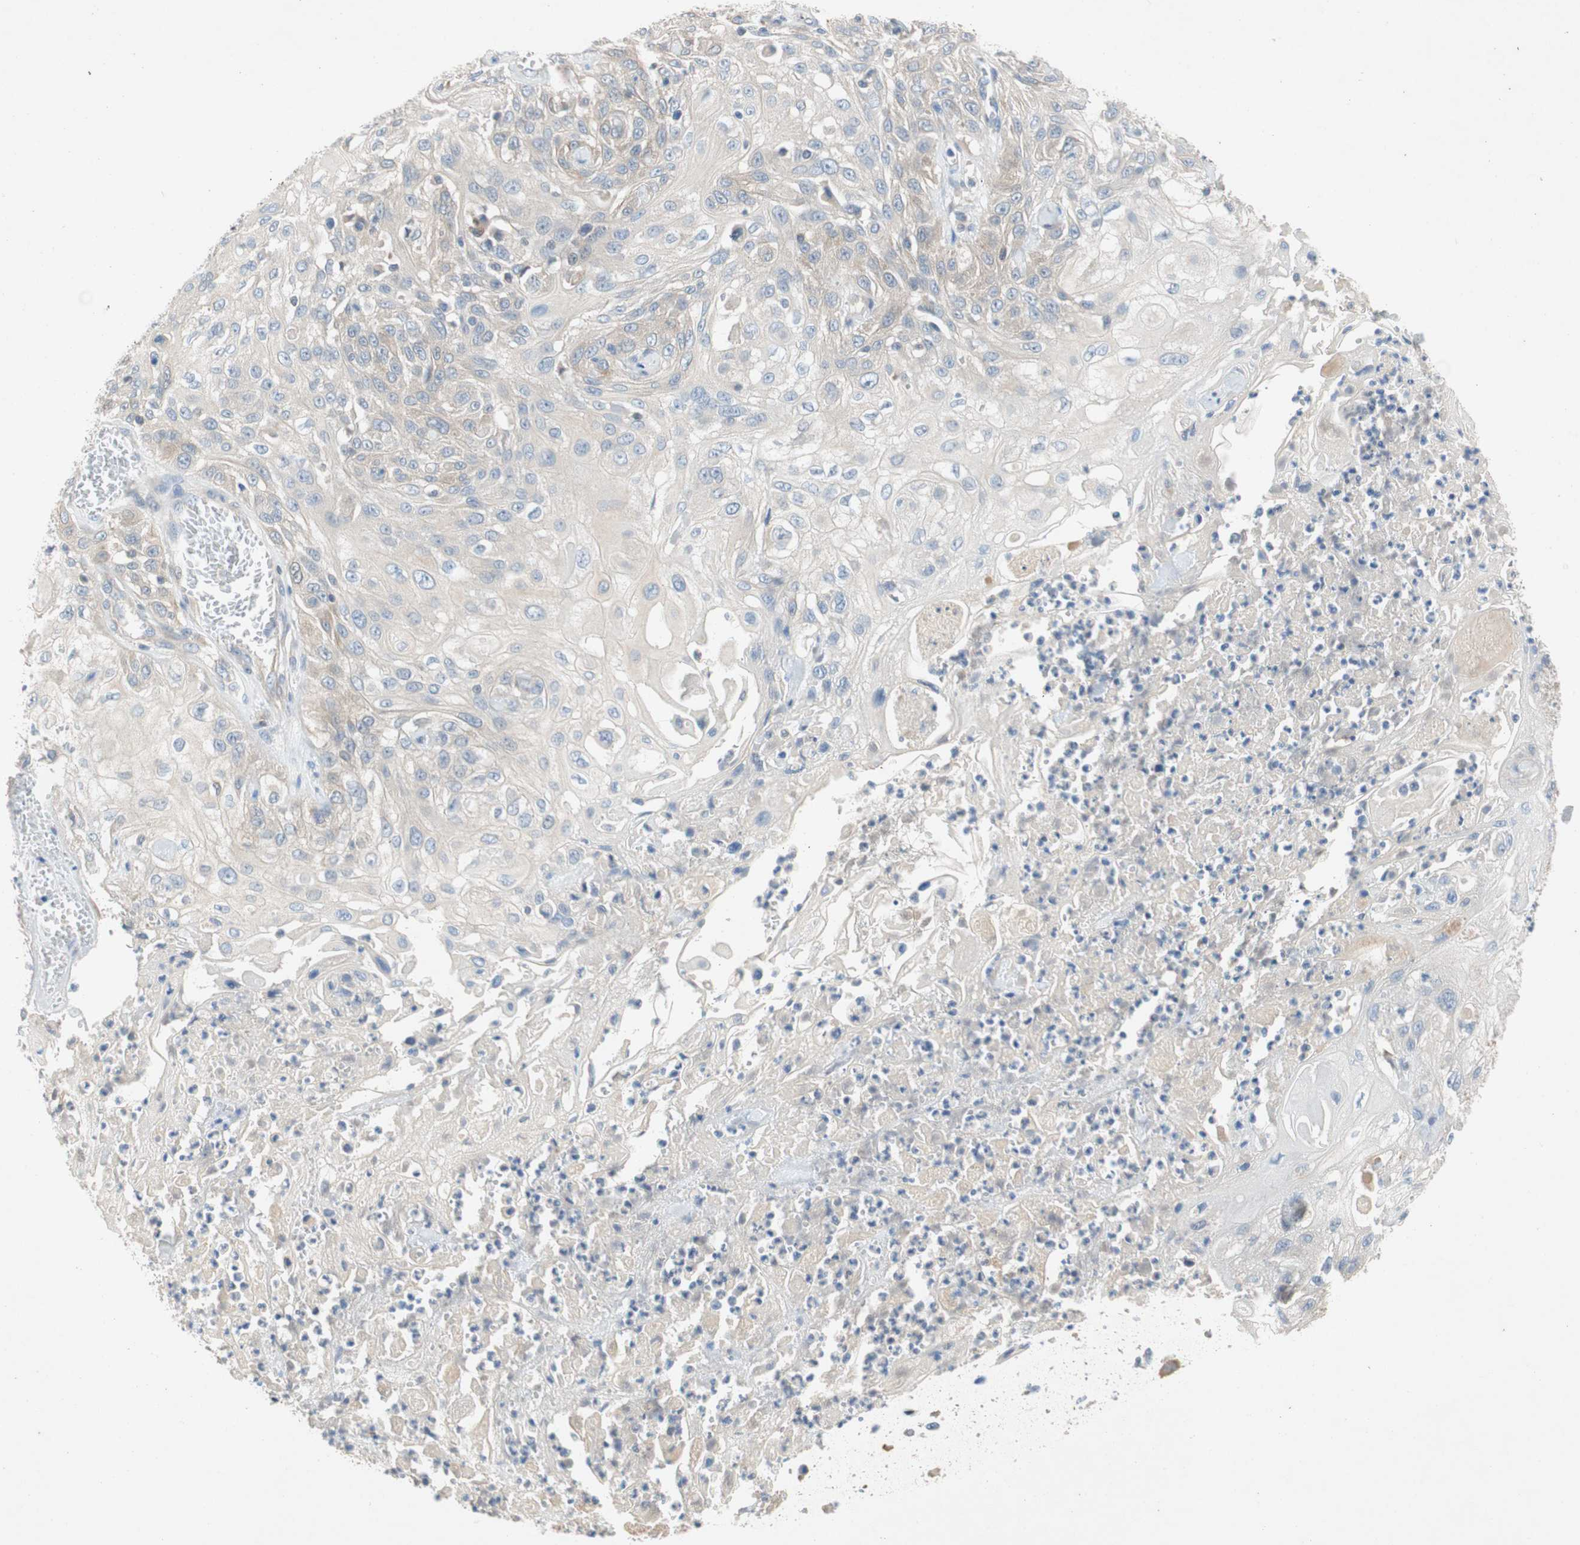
{"staining": {"intensity": "weak", "quantity": "<25%", "location": "cytoplasmic/membranous"}, "tissue": "skin cancer", "cell_type": "Tumor cells", "image_type": "cancer", "snomed": [{"axis": "morphology", "description": "Squamous cell carcinoma, NOS"}, {"axis": "morphology", "description": "Squamous cell carcinoma, metastatic, NOS"}, {"axis": "topography", "description": "Skin"}, {"axis": "topography", "description": "Lymph node"}], "caption": "Tumor cells show no significant staining in skin cancer.", "gene": "RELB", "patient": {"sex": "male", "age": 75}}